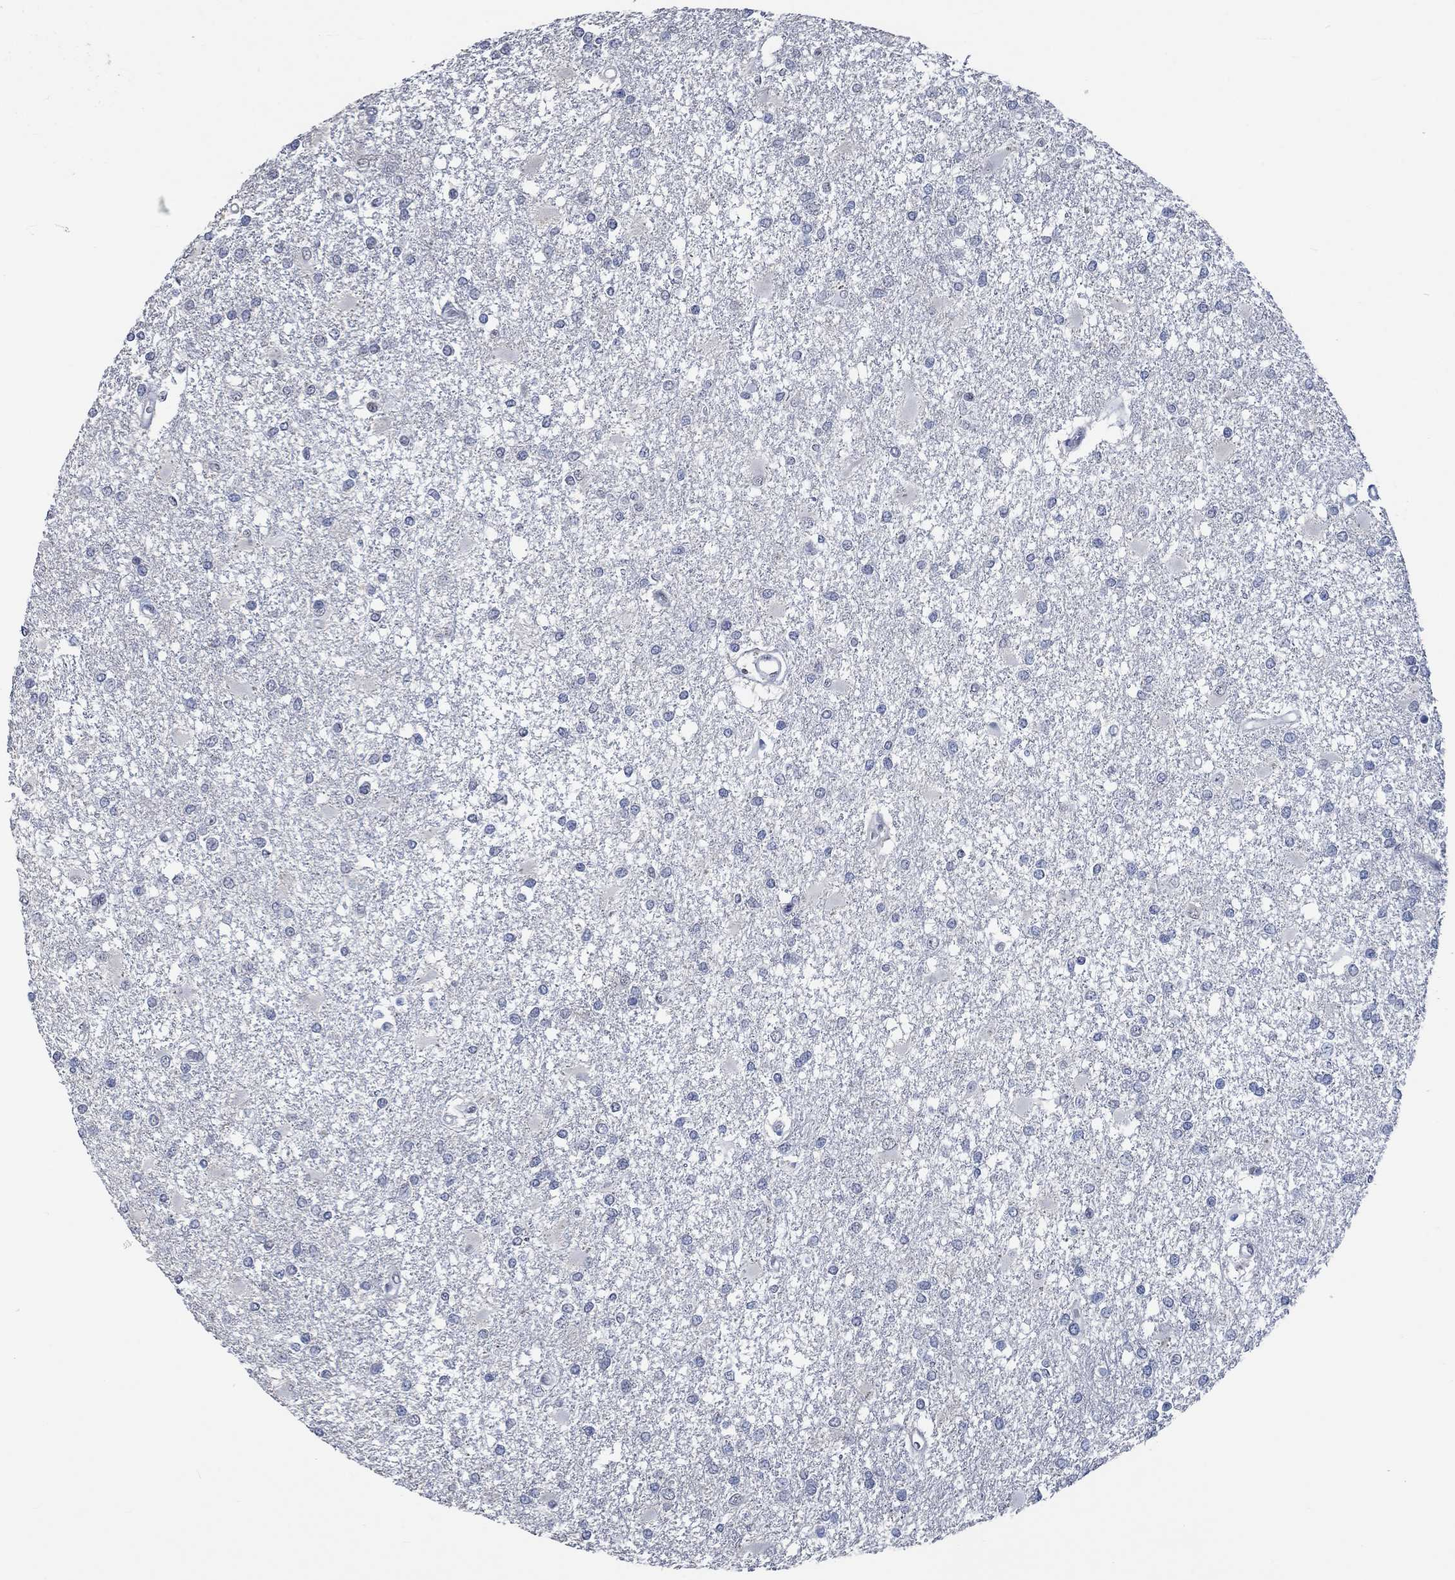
{"staining": {"intensity": "negative", "quantity": "none", "location": "none"}, "tissue": "glioma", "cell_type": "Tumor cells", "image_type": "cancer", "snomed": [{"axis": "morphology", "description": "Glioma, malignant, High grade"}, {"axis": "topography", "description": "Cerebral cortex"}], "caption": "Immunohistochemistry (IHC) of human glioma reveals no staining in tumor cells. (Brightfield microscopy of DAB IHC at high magnification).", "gene": "OBSCN", "patient": {"sex": "male", "age": 79}}